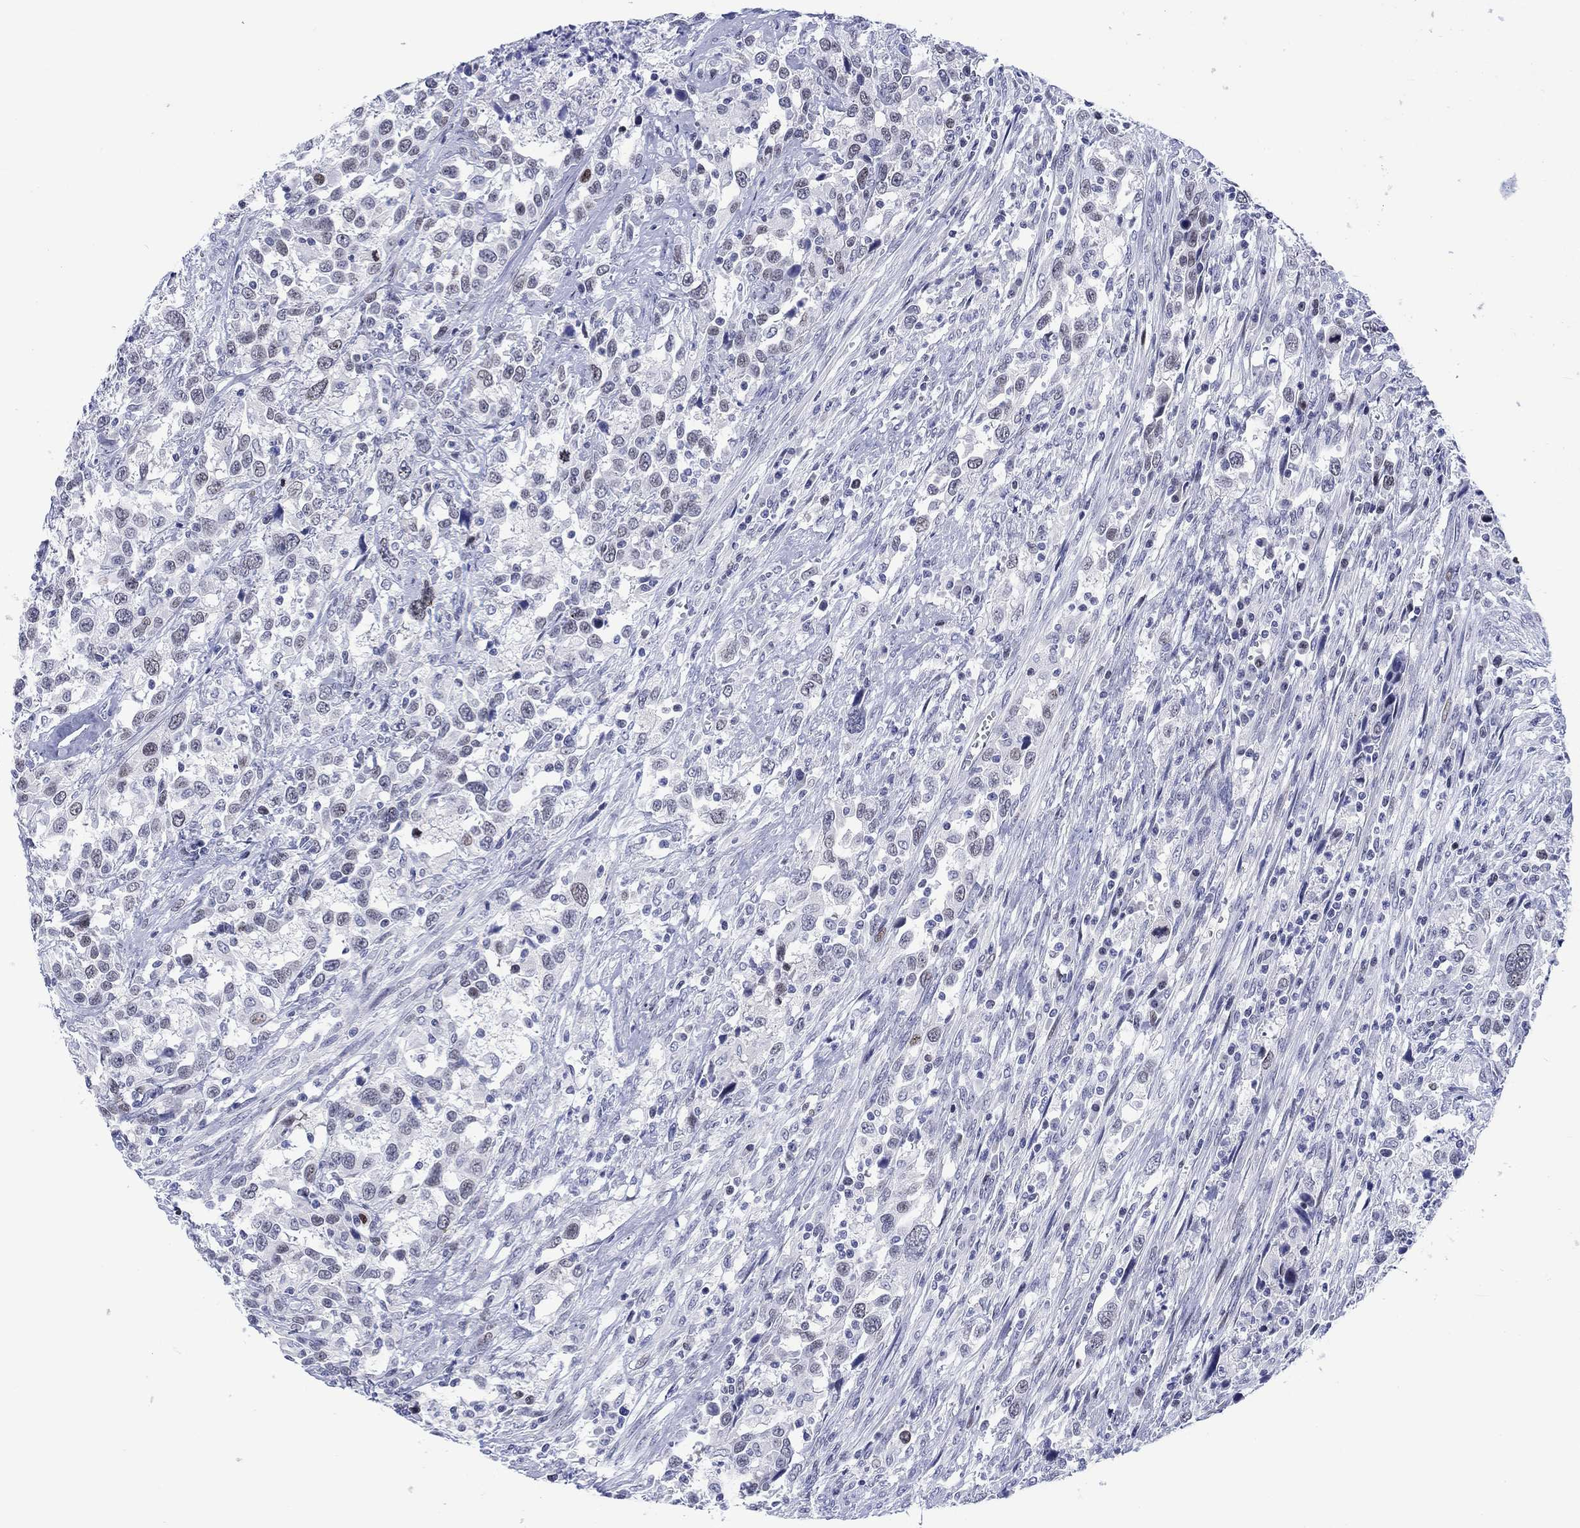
{"staining": {"intensity": "negative", "quantity": "none", "location": "none"}, "tissue": "urothelial cancer", "cell_type": "Tumor cells", "image_type": "cancer", "snomed": [{"axis": "morphology", "description": "Urothelial carcinoma, NOS"}, {"axis": "morphology", "description": "Urothelial carcinoma, High grade"}, {"axis": "topography", "description": "Urinary bladder"}], "caption": "Urothelial cancer was stained to show a protein in brown. There is no significant expression in tumor cells. (DAB immunohistochemistry (IHC) visualized using brightfield microscopy, high magnification).", "gene": "CDCA2", "patient": {"sex": "female", "age": 64}}